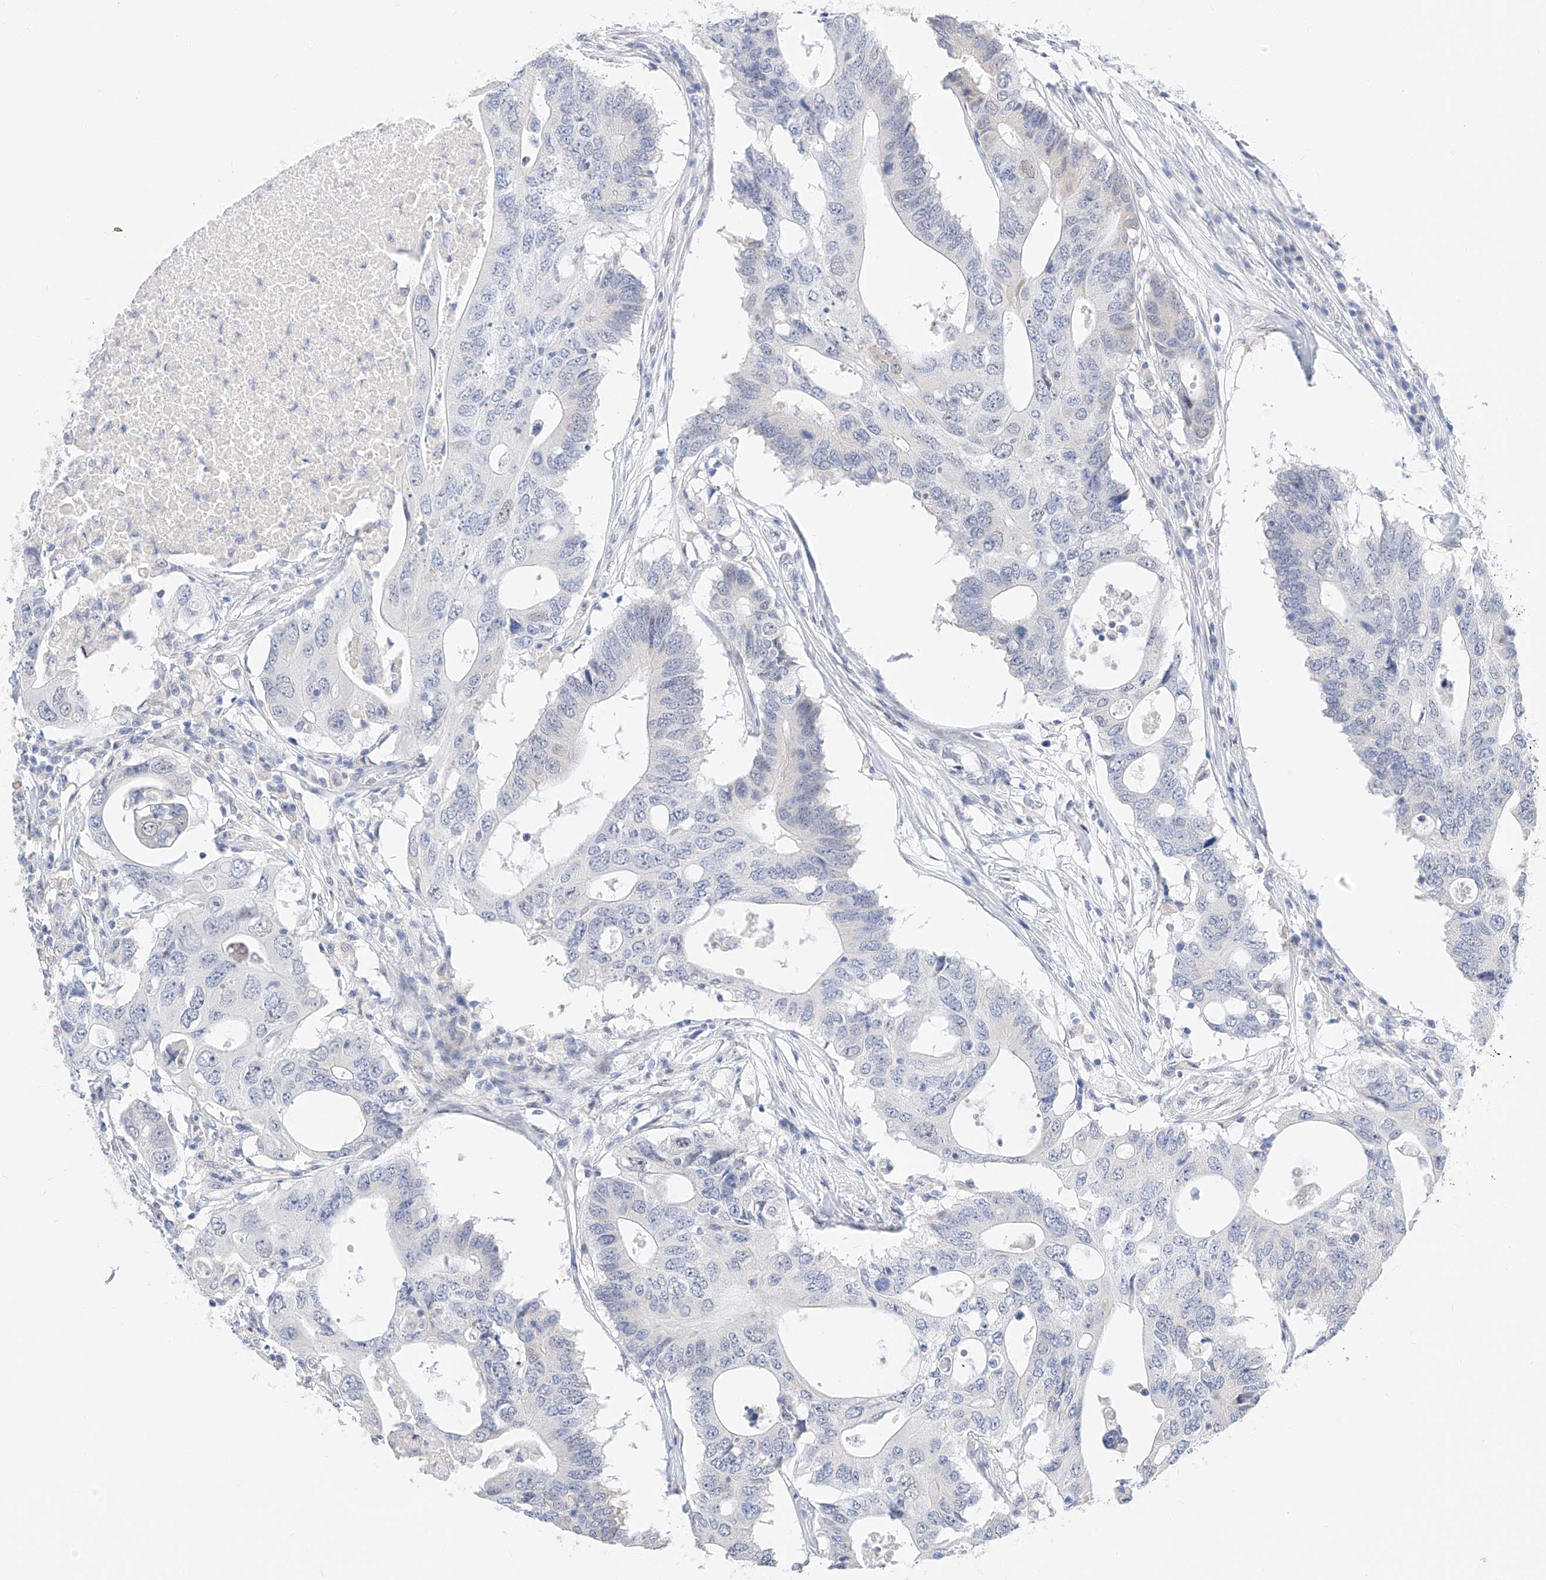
{"staining": {"intensity": "negative", "quantity": "none", "location": "none"}, "tissue": "colorectal cancer", "cell_type": "Tumor cells", "image_type": "cancer", "snomed": [{"axis": "morphology", "description": "Adenocarcinoma, NOS"}, {"axis": "topography", "description": "Colon"}], "caption": "IHC photomicrograph of neoplastic tissue: adenocarcinoma (colorectal) stained with DAB (3,3'-diaminobenzidine) displays no significant protein positivity in tumor cells.", "gene": "KCNJ1", "patient": {"sex": "male", "age": 71}}